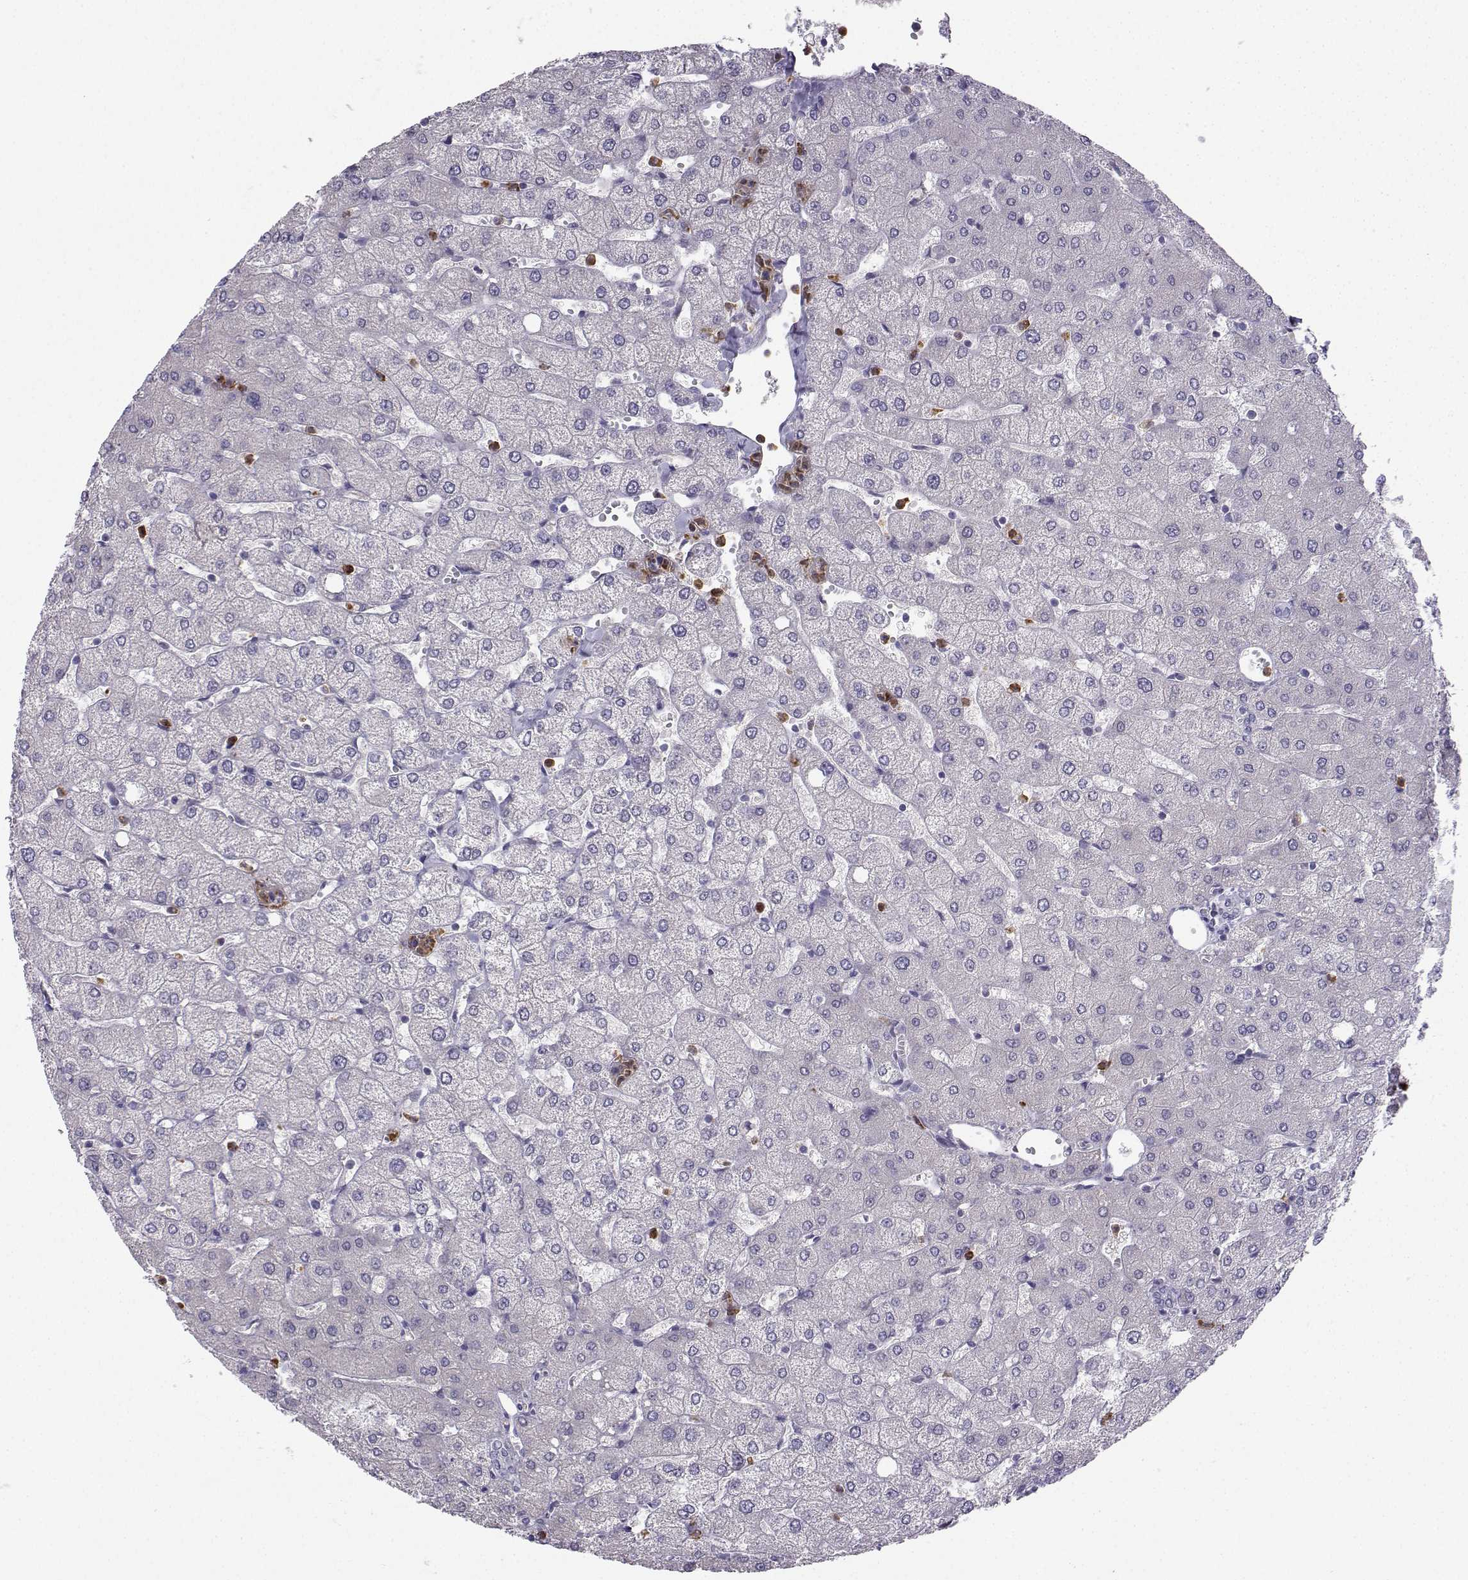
{"staining": {"intensity": "negative", "quantity": "none", "location": "none"}, "tissue": "liver", "cell_type": "Cholangiocytes", "image_type": "normal", "snomed": [{"axis": "morphology", "description": "Normal tissue, NOS"}, {"axis": "topography", "description": "Liver"}], "caption": "Cholangiocytes show no significant expression in normal liver. (Stains: DAB immunohistochemistry with hematoxylin counter stain, Microscopy: brightfield microscopy at high magnification).", "gene": "CALY", "patient": {"sex": "female", "age": 54}}